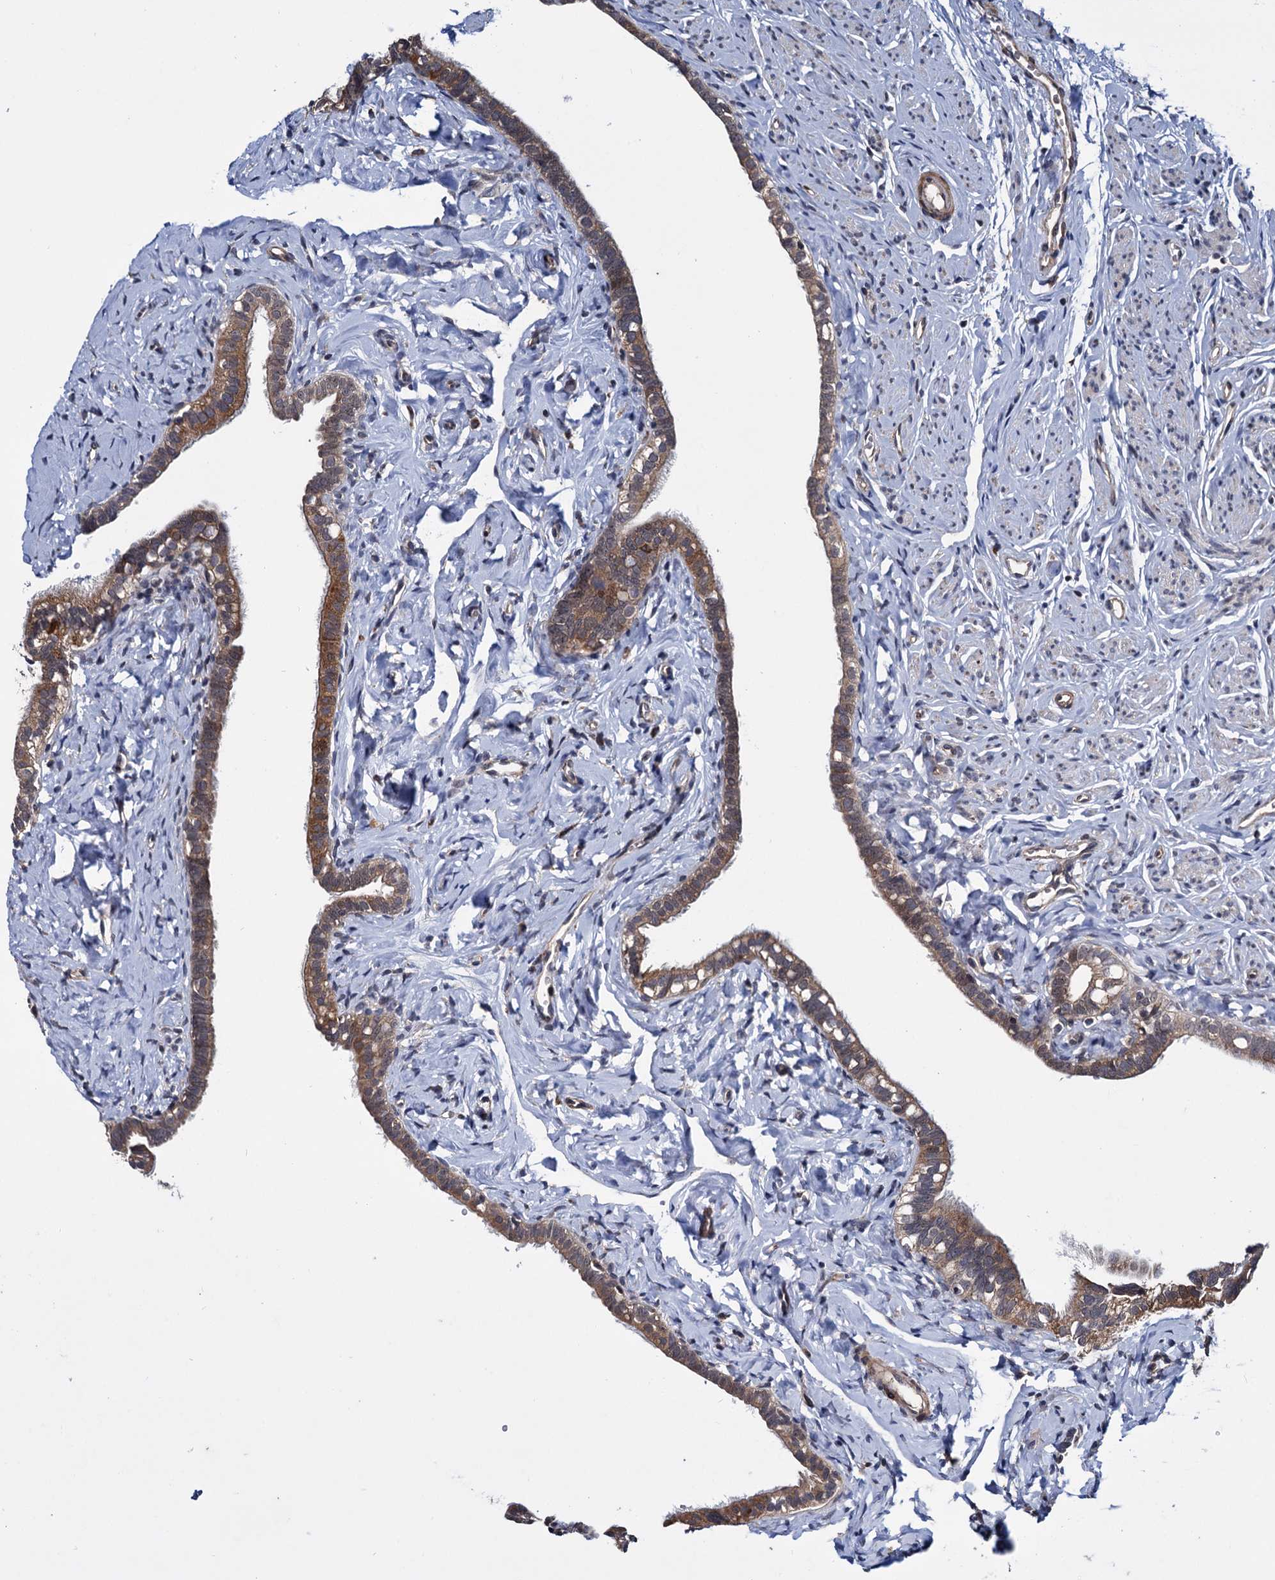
{"staining": {"intensity": "moderate", "quantity": ">75%", "location": "cytoplasmic/membranous"}, "tissue": "fallopian tube", "cell_type": "Glandular cells", "image_type": "normal", "snomed": [{"axis": "morphology", "description": "Normal tissue, NOS"}, {"axis": "topography", "description": "Fallopian tube"}], "caption": "High-power microscopy captured an immunohistochemistry (IHC) image of unremarkable fallopian tube, revealing moderate cytoplasmic/membranous expression in approximately >75% of glandular cells.", "gene": "ARHGAP42", "patient": {"sex": "female", "age": 66}}